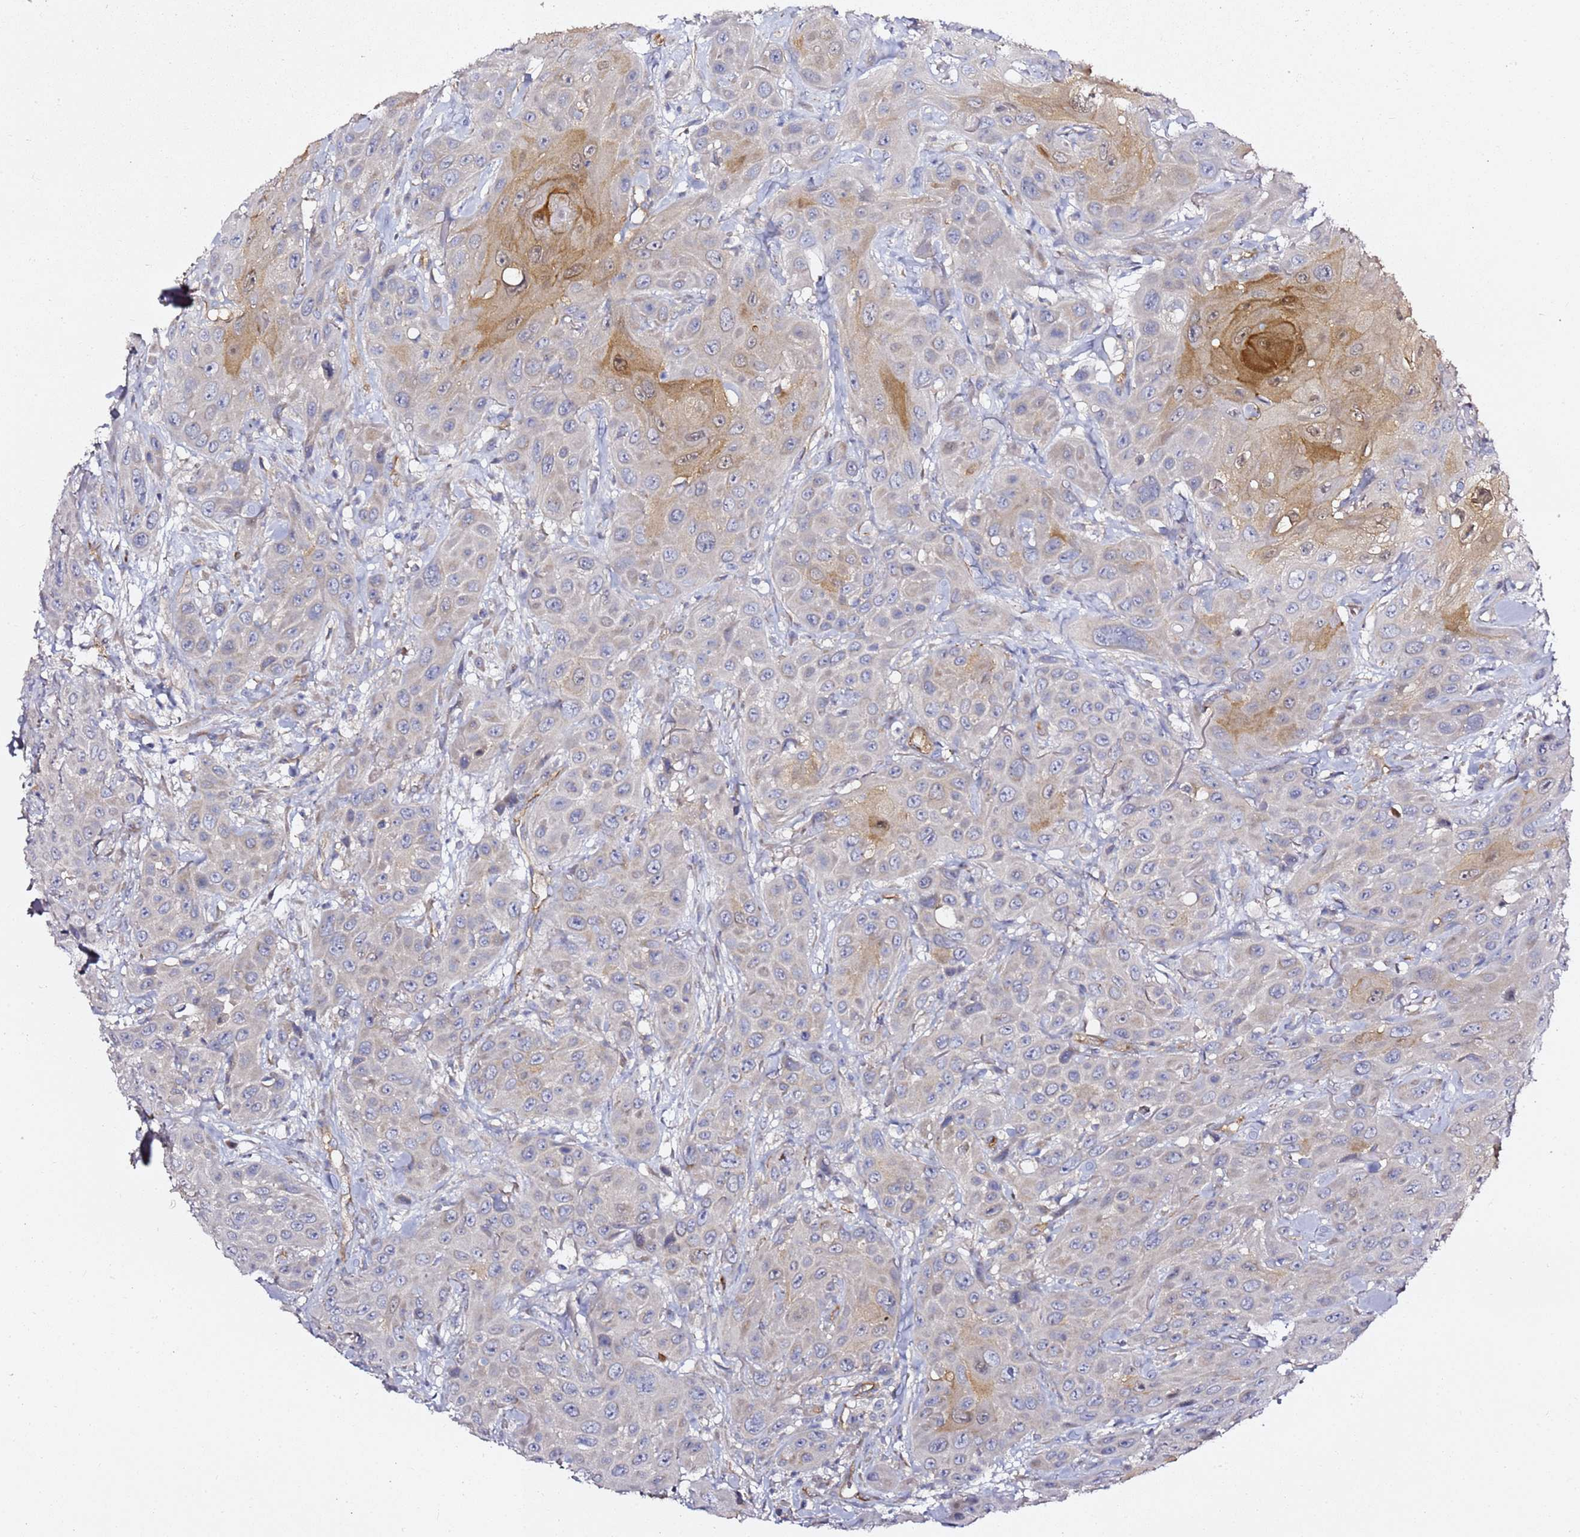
{"staining": {"intensity": "weak", "quantity": "<25%", "location": "cytoplasmic/membranous"}, "tissue": "head and neck cancer", "cell_type": "Tumor cells", "image_type": "cancer", "snomed": [{"axis": "morphology", "description": "Squamous cell carcinoma, NOS"}, {"axis": "topography", "description": "Head-Neck"}], "caption": "Human head and neck cancer (squamous cell carcinoma) stained for a protein using immunohistochemistry (IHC) exhibits no positivity in tumor cells.", "gene": "EPS8L1", "patient": {"sex": "male", "age": 81}}